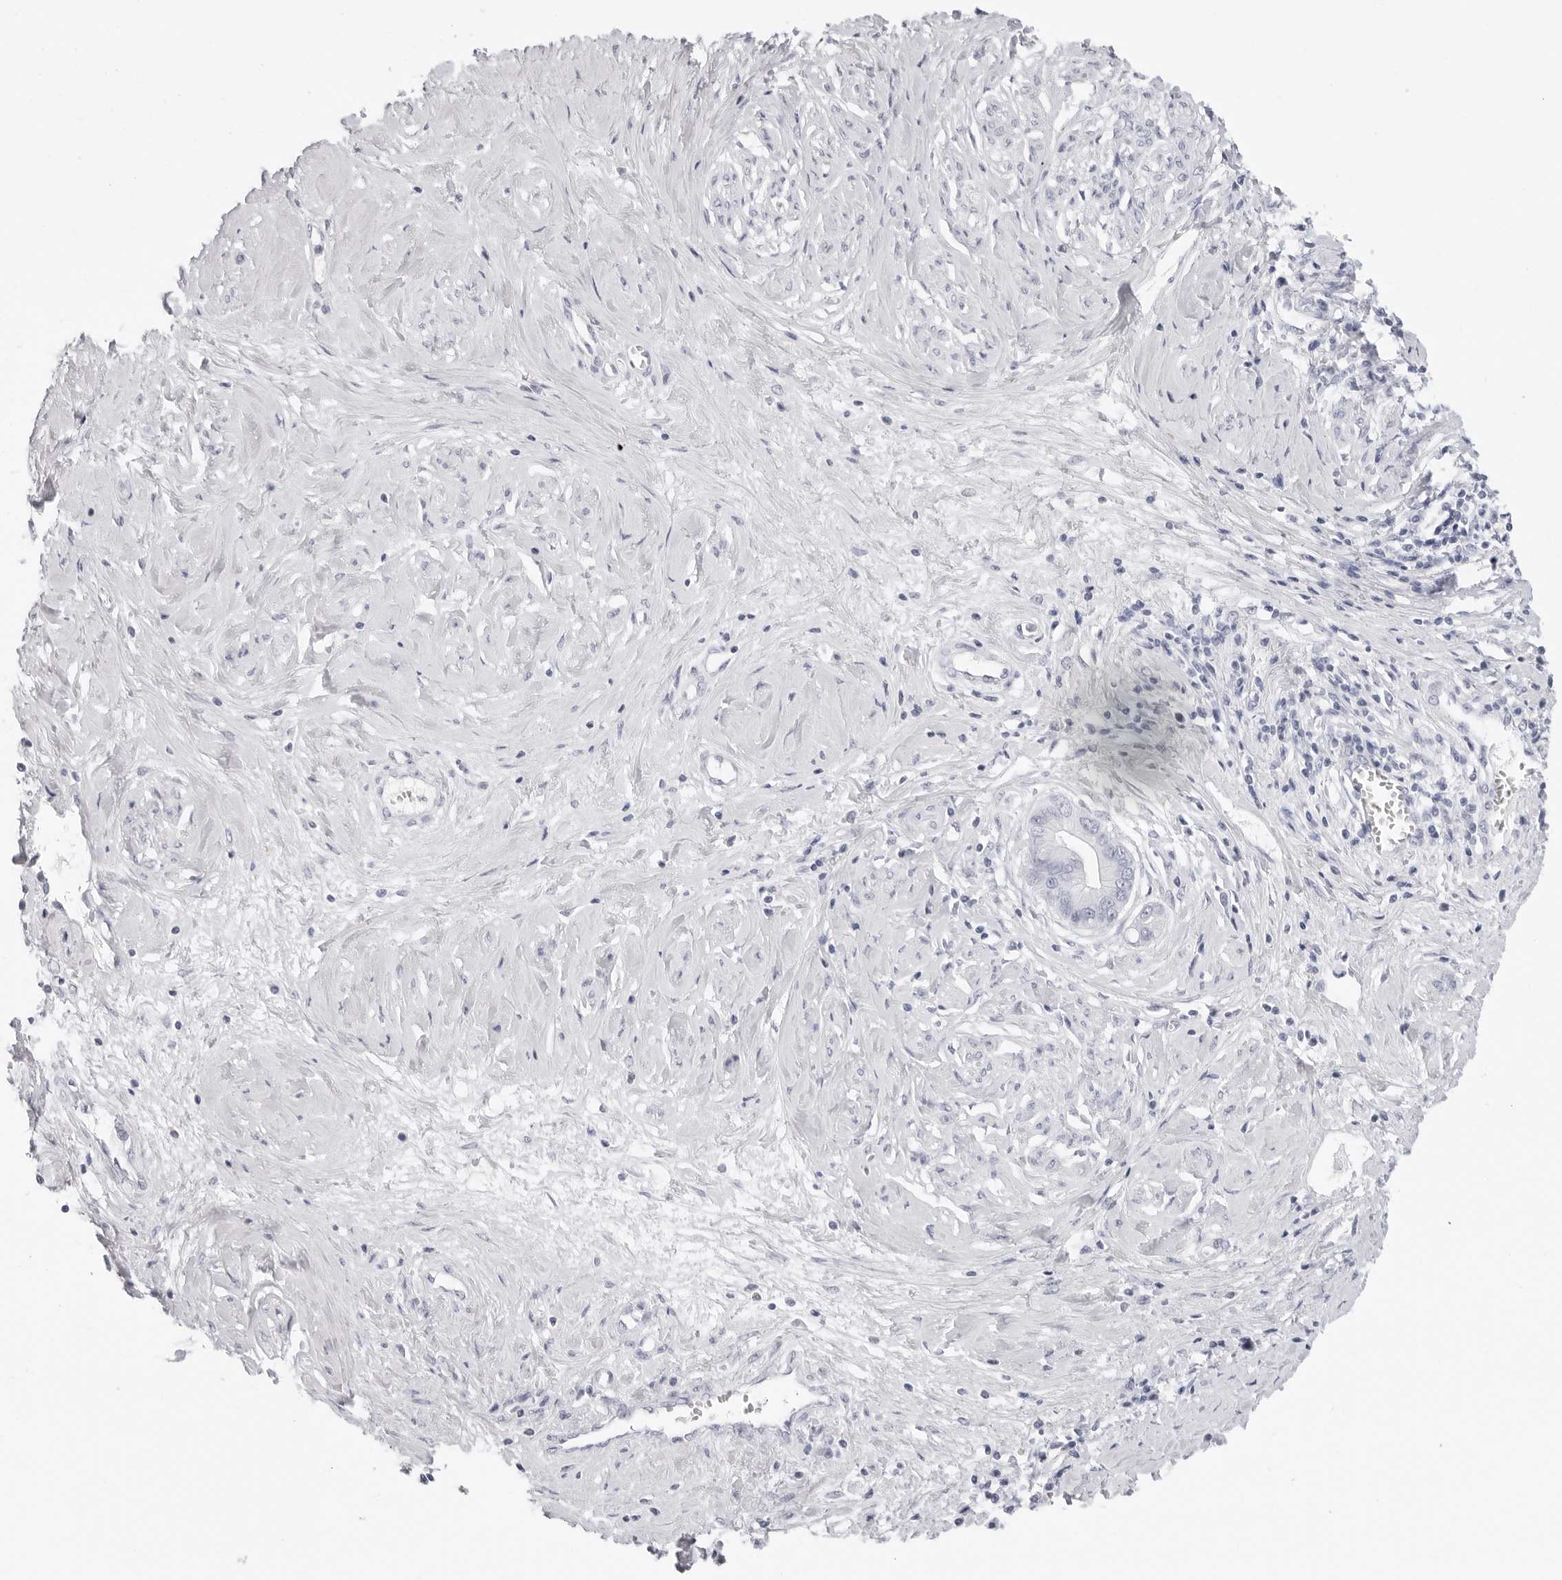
{"staining": {"intensity": "negative", "quantity": "none", "location": "none"}, "tissue": "cervical cancer", "cell_type": "Tumor cells", "image_type": "cancer", "snomed": [{"axis": "morphology", "description": "Adenocarcinoma, NOS"}, {"axis": "topography", "description": "Cervix"}], "caption": "Cervical adenocarcinoma was stained to show a protein in brown. There is no significant positivity in tumor cells. The staining is performed using DAB (3,3'-diaminobenzidine) brown chromogen with nuclei counter-stained in using hematoxylin.", "gene": "AGMAT", "patient": {"sex": "female", "age": 44}}